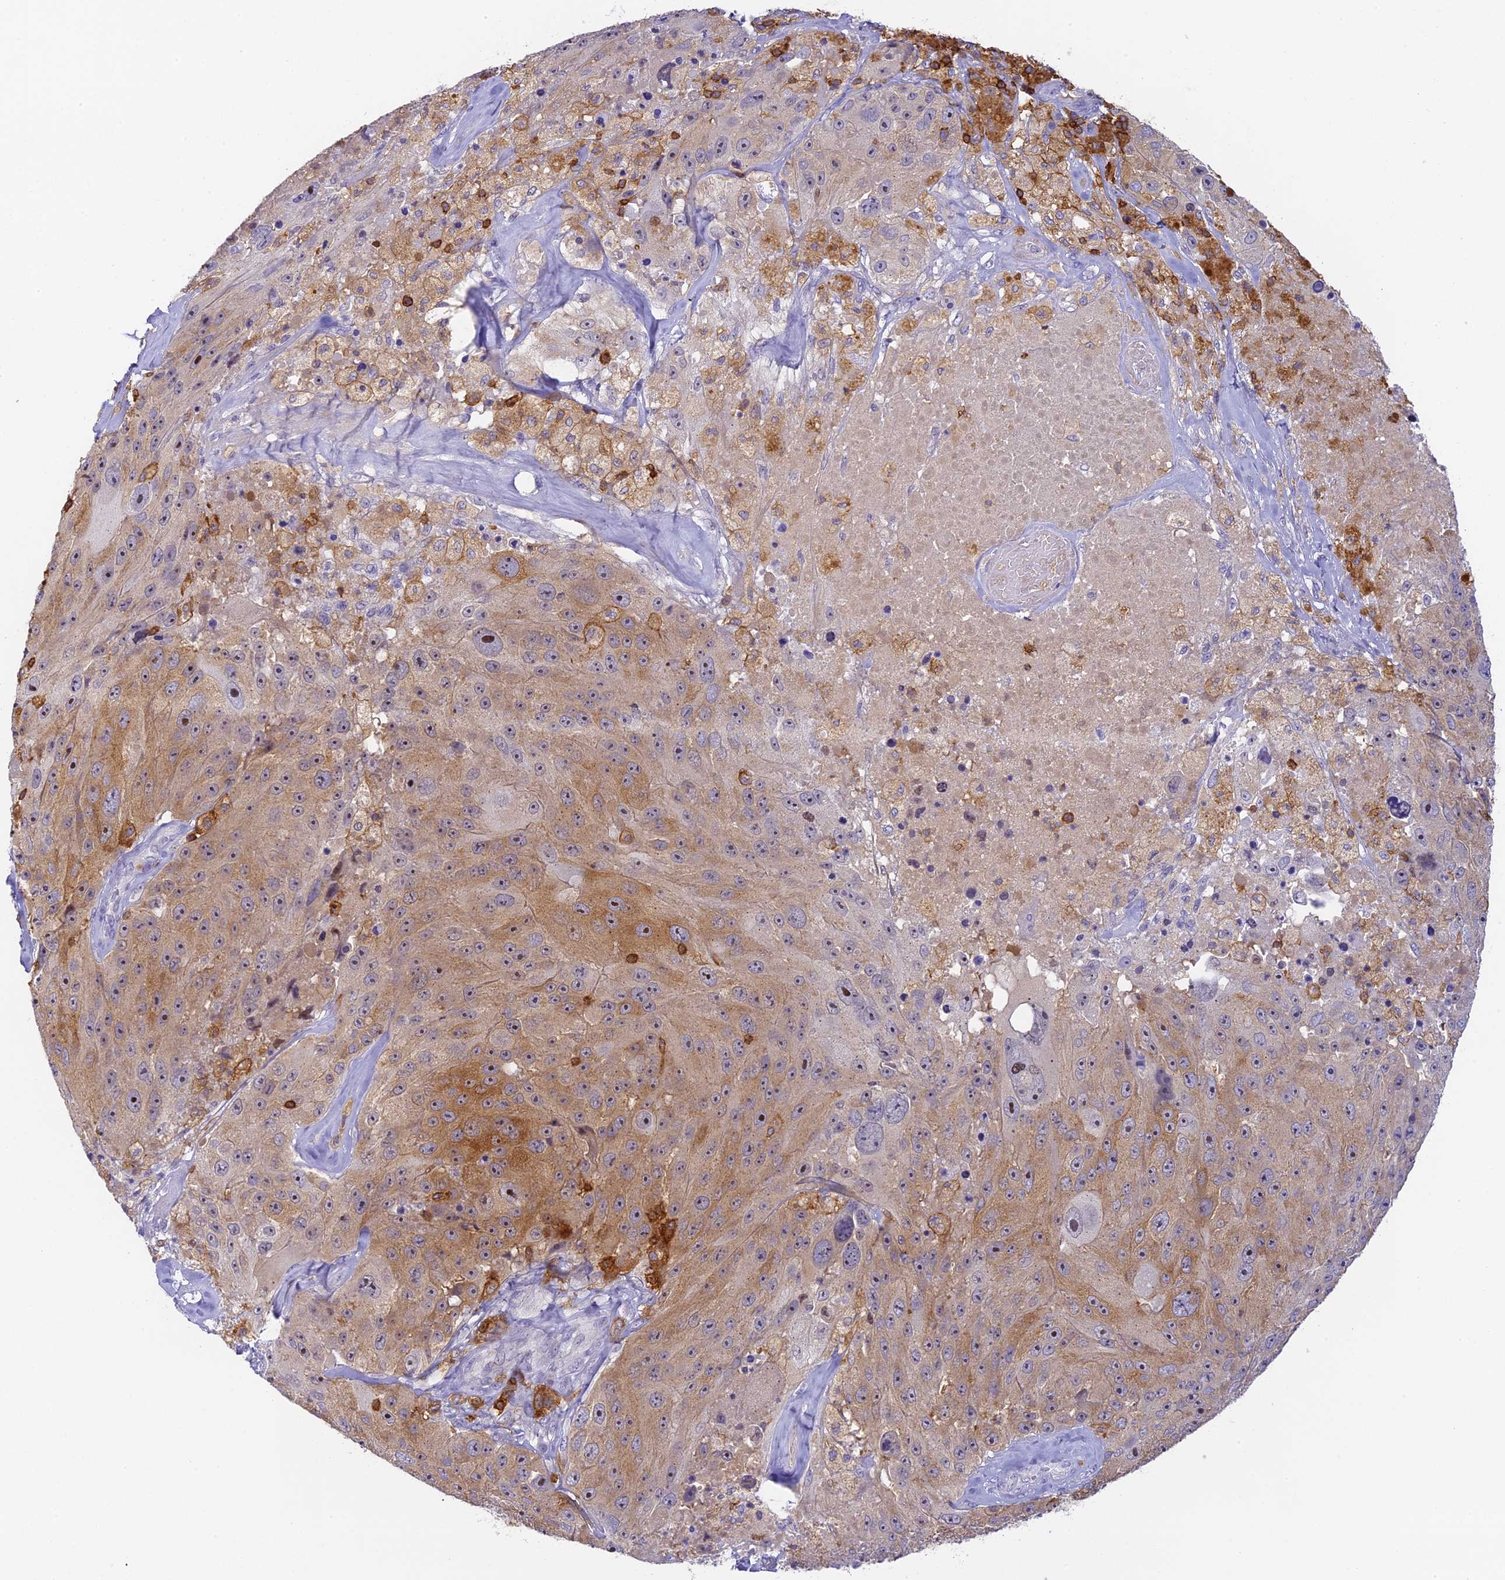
{"staining": {"intensity": "moderate", "quantity": "25%-75%", "location": "cytoplasmic/membranous,nuclear"}, "tissue": "melanoma", "cell_type": "Tumor cells", "image_type": "cancer", "snomed": [{"axis": "morphology", "description": "Malignant melanoma, Metastatic site"}, {"axis": "topography", "description": "Lymph node"}], "caption": "Tumor cells demonstrate medium levels of moderate cytoplasmic/membranous and nuclear positivity in about 25%-75% of cells in malignant melanoma (metastatic site).", "gene": "FYB1", "patient": {"sex": "male", "age": 62}}